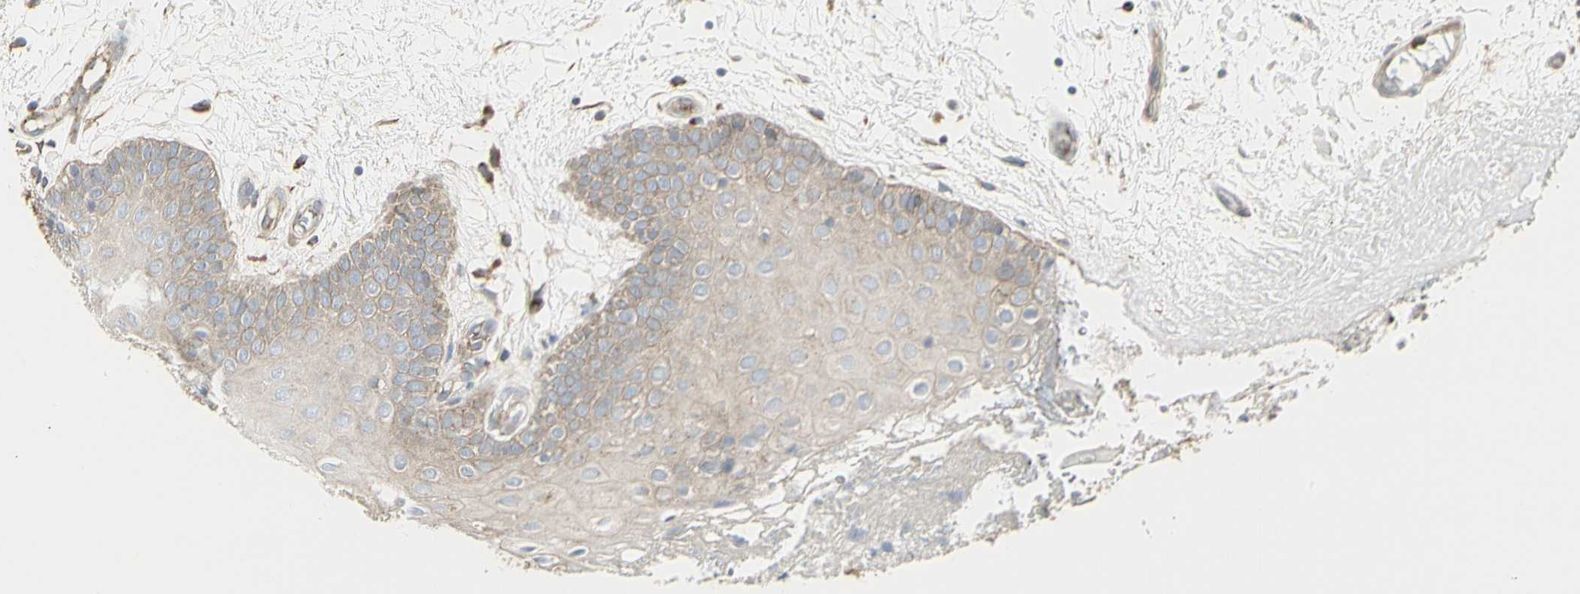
{"staining": {"intensity": "weak", "quantity": "25%-75%", "location": "cytoplasmic/membranous"}, "tissue": "oral mucosa", "cell_type": "Squamous epithelial cells", "image_type": "normal", "snomed": [{"axis": "morphology", "description": "Normal tissue, NOS"}, {"axis": "morphology", "description": "Squamous cell carcinoma, NOS"}, {"axis": "topography", "description": "Skeletal muscle"}, {"axis": "topography", "description": "Oral tissue"}, {"axis": "topography", "description": "Head-Neck"}], "caption": "There is low levels of weak cytoplasmic/membranous staining in squamous epithelial cells of normal oral mucosa, as demonstrated by immunohistochemical staining (brown color).", "gene": "ATP6V1B2", "patient": {"sex": "male", "age": 71}}